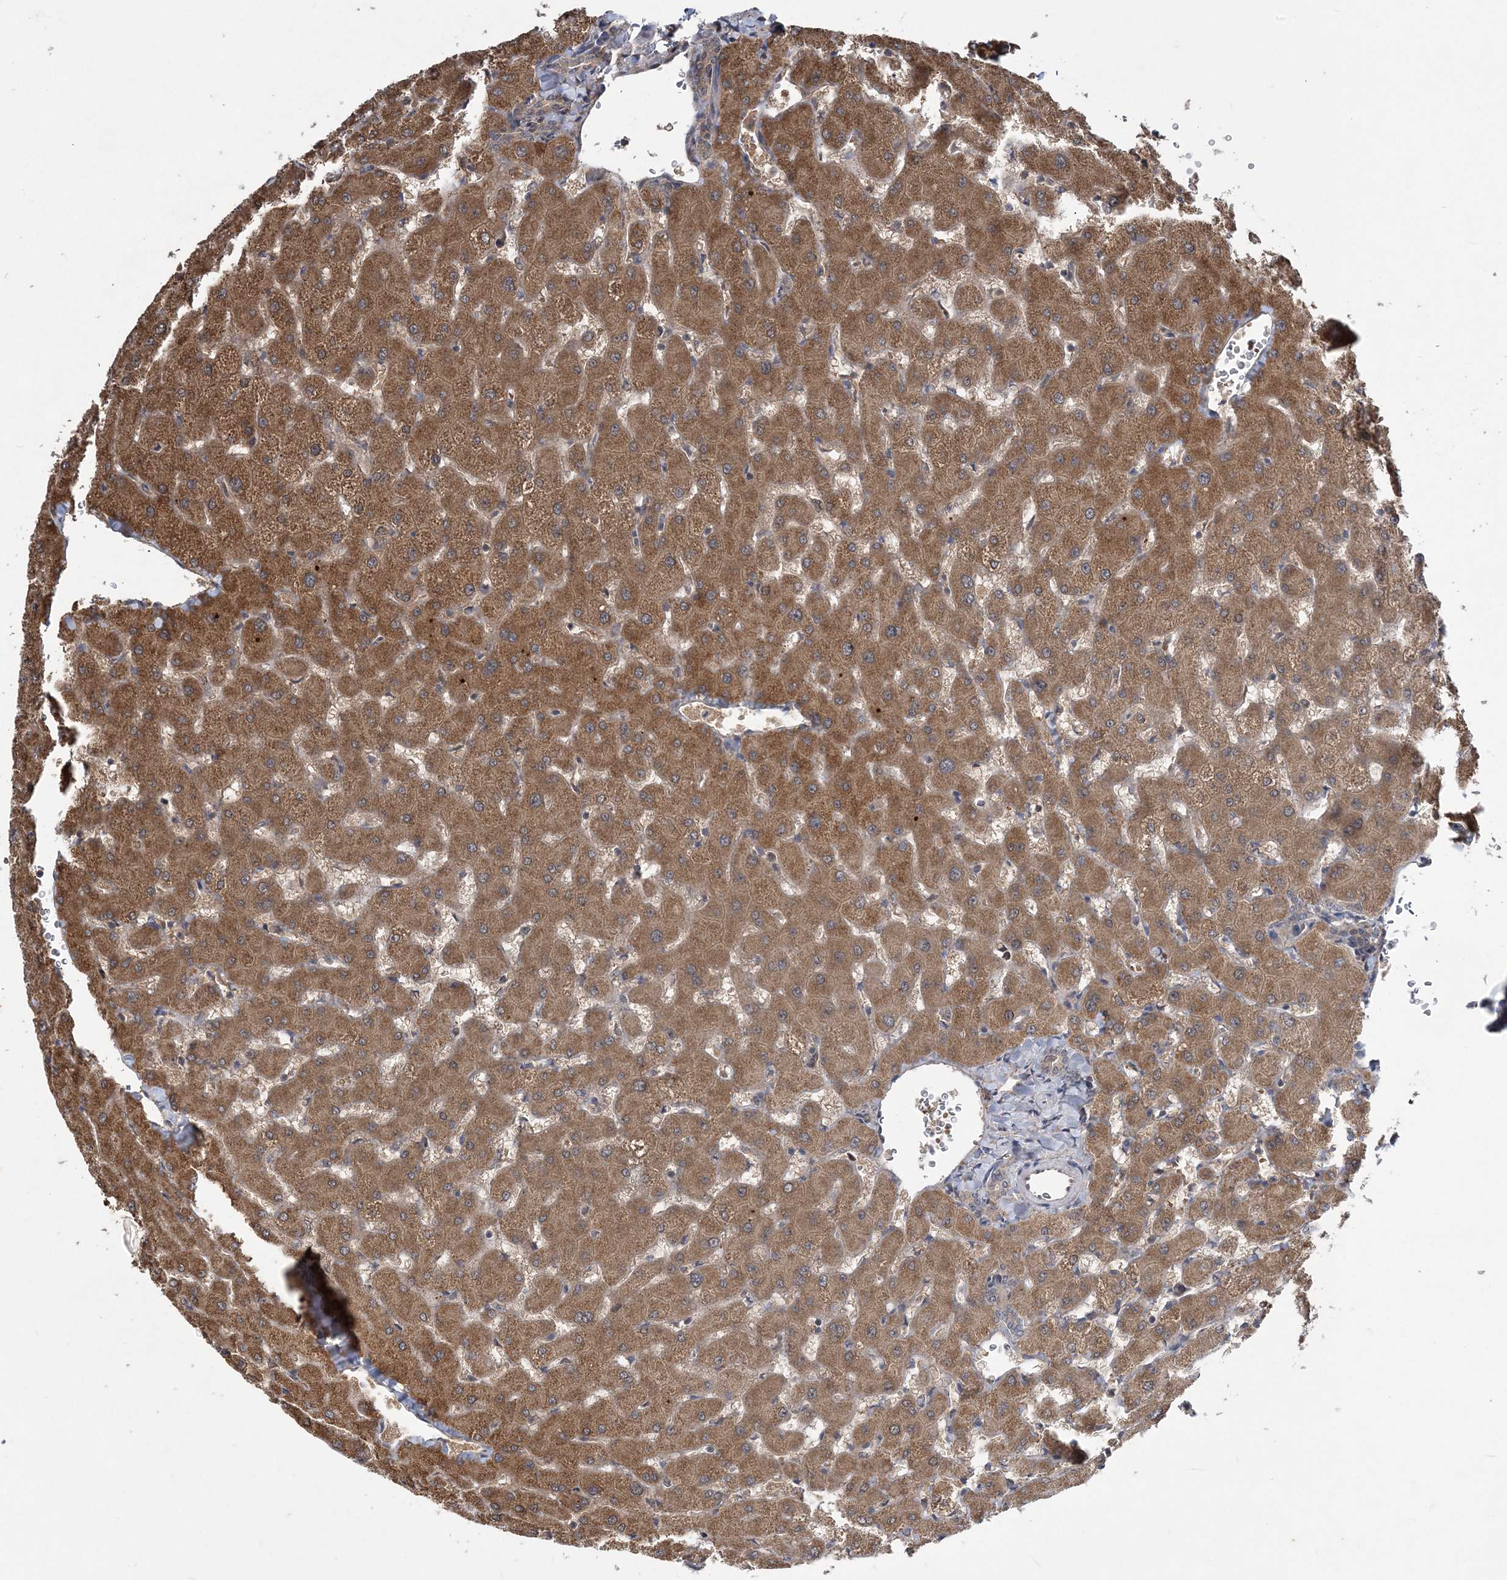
{"staining": {"intensity": "weak", "quantity": "25%-75%", "location": "cytoplasmic/membranous"}, "tissue": "liver", "cell_type": "Cholangiocytes", "image_type": "normal", "snomed": [{"axis": "morphology", "description": "Normal tissue, NOS"}, {"axis": "topography", "description": "Liver"}], "caption": "DAB (3,3'-diaminobenzidine) immunohistochemical staining of unremarkable human liver displays weak cytoplasmic/membranous protein positivity in approximately 25%-75% of cholangiocytes.", "gene": "HMGCS1", "patient": {"sex": "female", "age": 63}}